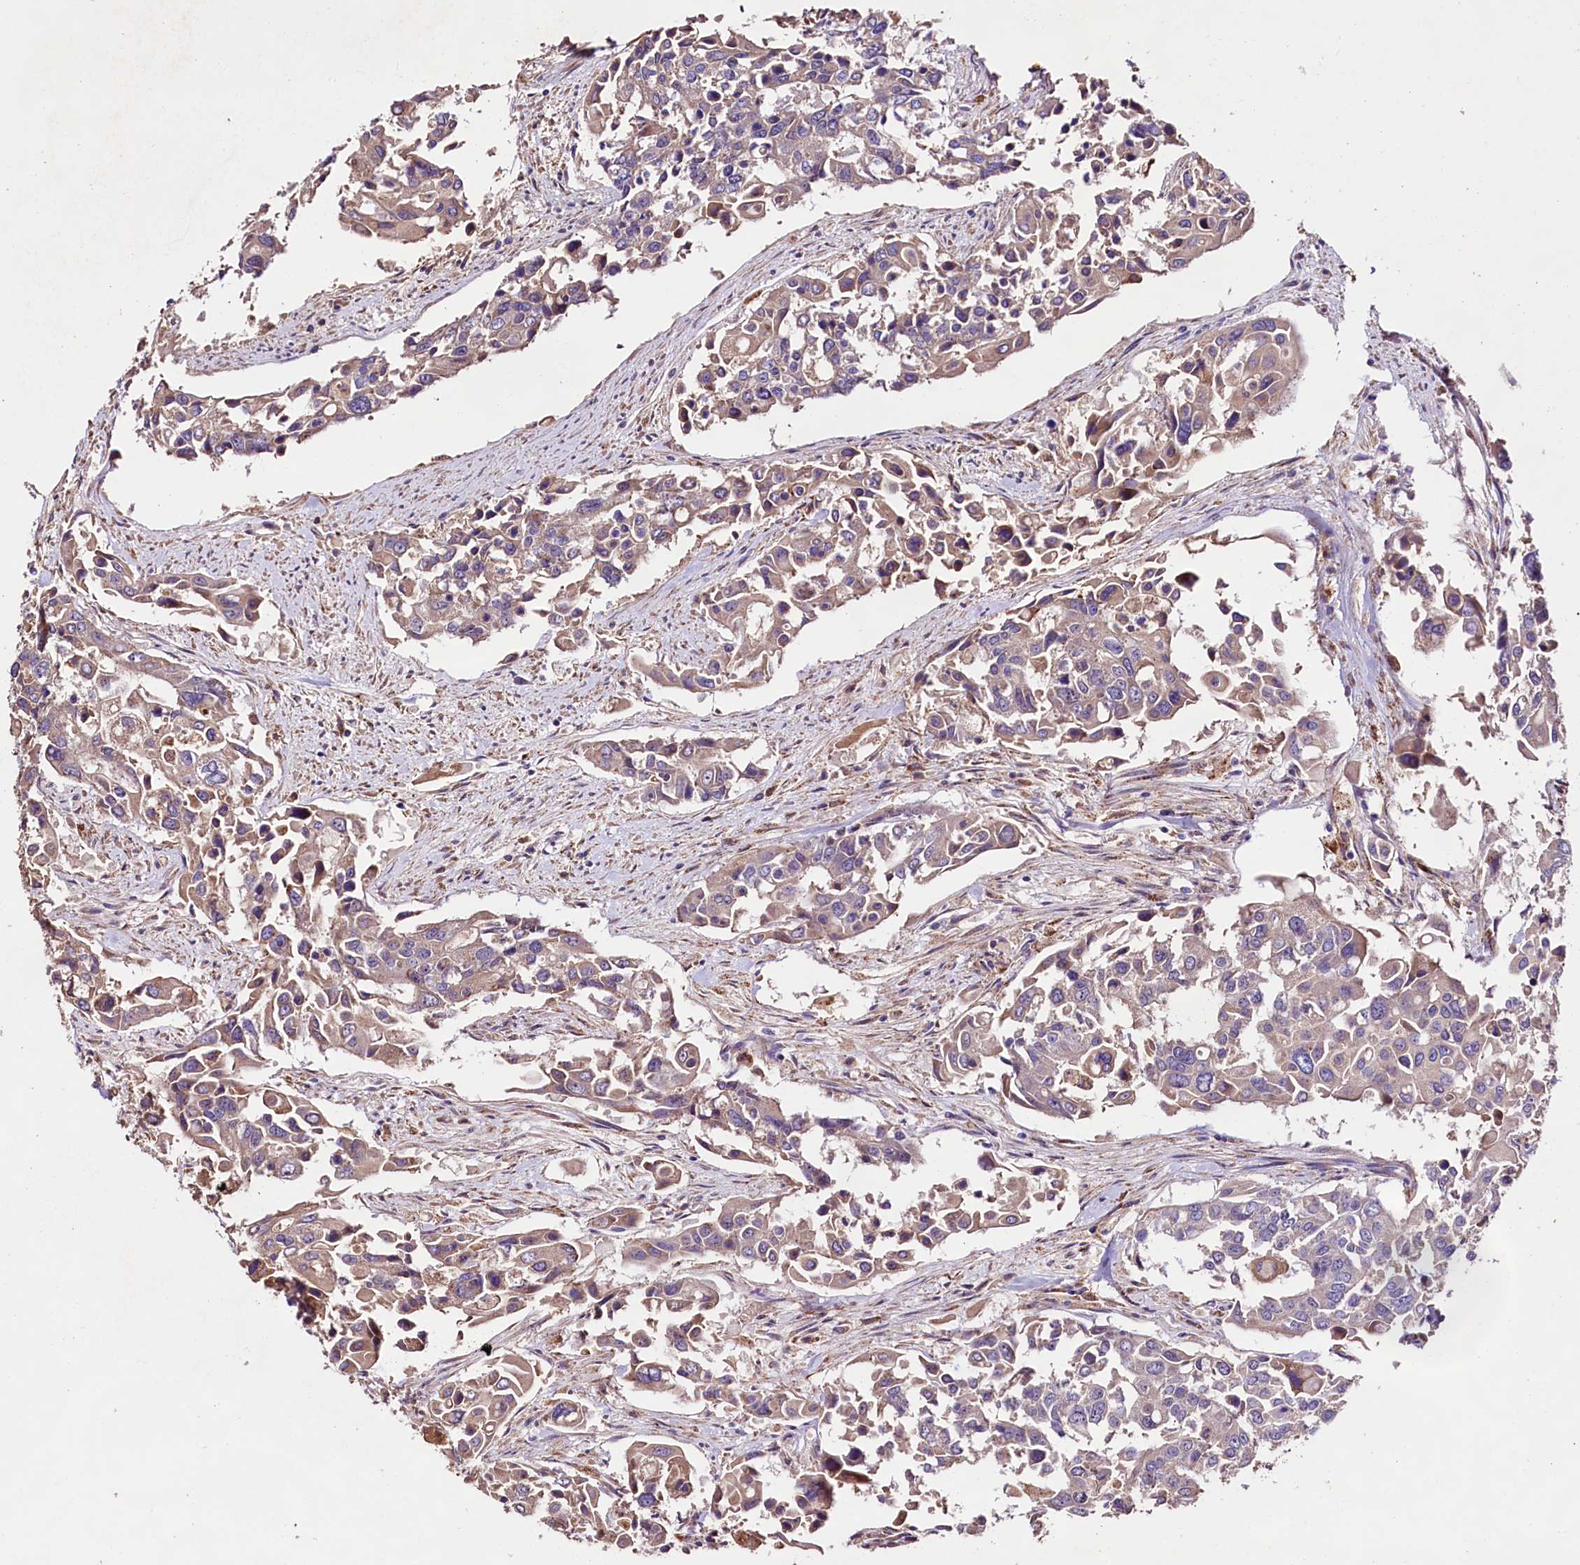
{"staining": {"intensity": "negative", "quantity": "none", "location": "none"}, "tissue": "colorectal cancer", "cell_type": "Tumor cells", "image_type": "cancer", "snomed": [{"axis": "morphology", "description": "Adenocarcinoma, NOS"}, {"axis": "topography", "description": "Colon"}], "caption": "Immunohistochemistry image of human colorectal adenocarcinoma stained for a protein (brown), which demonstrates no staining in tumor cells. (DAB immunohistochemistry with hematoxylin counter stain).", "gene": "DMXL2", "patient": {"sex": "male", "age": 77}}